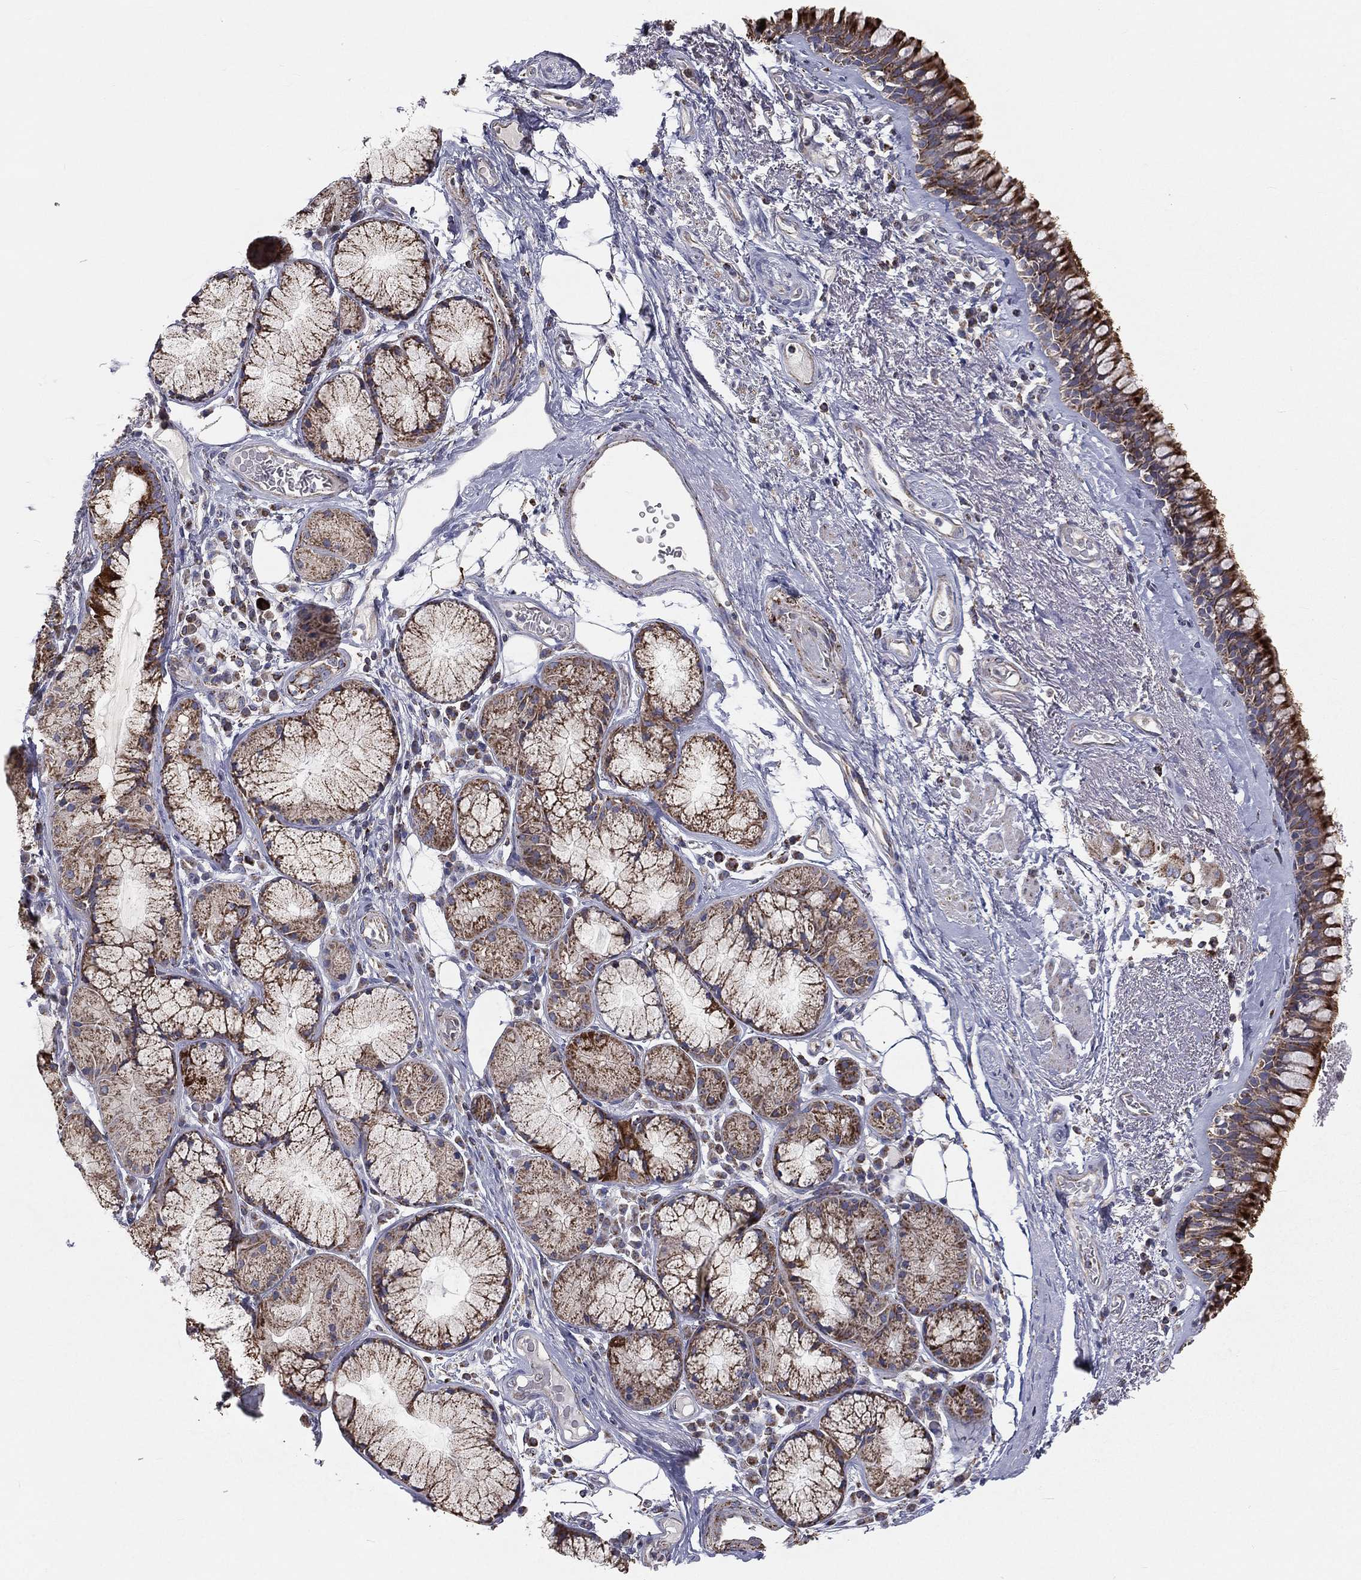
{"staining": {"intensity": "strong", "quantity": "<25%", "location": "cytoplasmic/membranous"}, "tissue": "bronchus", "cell_type": "Respiratory epithelial cells", "image_type": "normal", "snomed": [{"axis": "morphology", "description": "Normal tissue, NOS"}, {"axis": "topography", "description": "Bronchus"}], "caption": "Respiratory epithelial cells exhibit medium levels of strong cytoplasmic/membranous positivity in approximately <25% of cells in benign bronchus.", "gene": "HADH", "patient": {"sex": "male", "age": 82}}